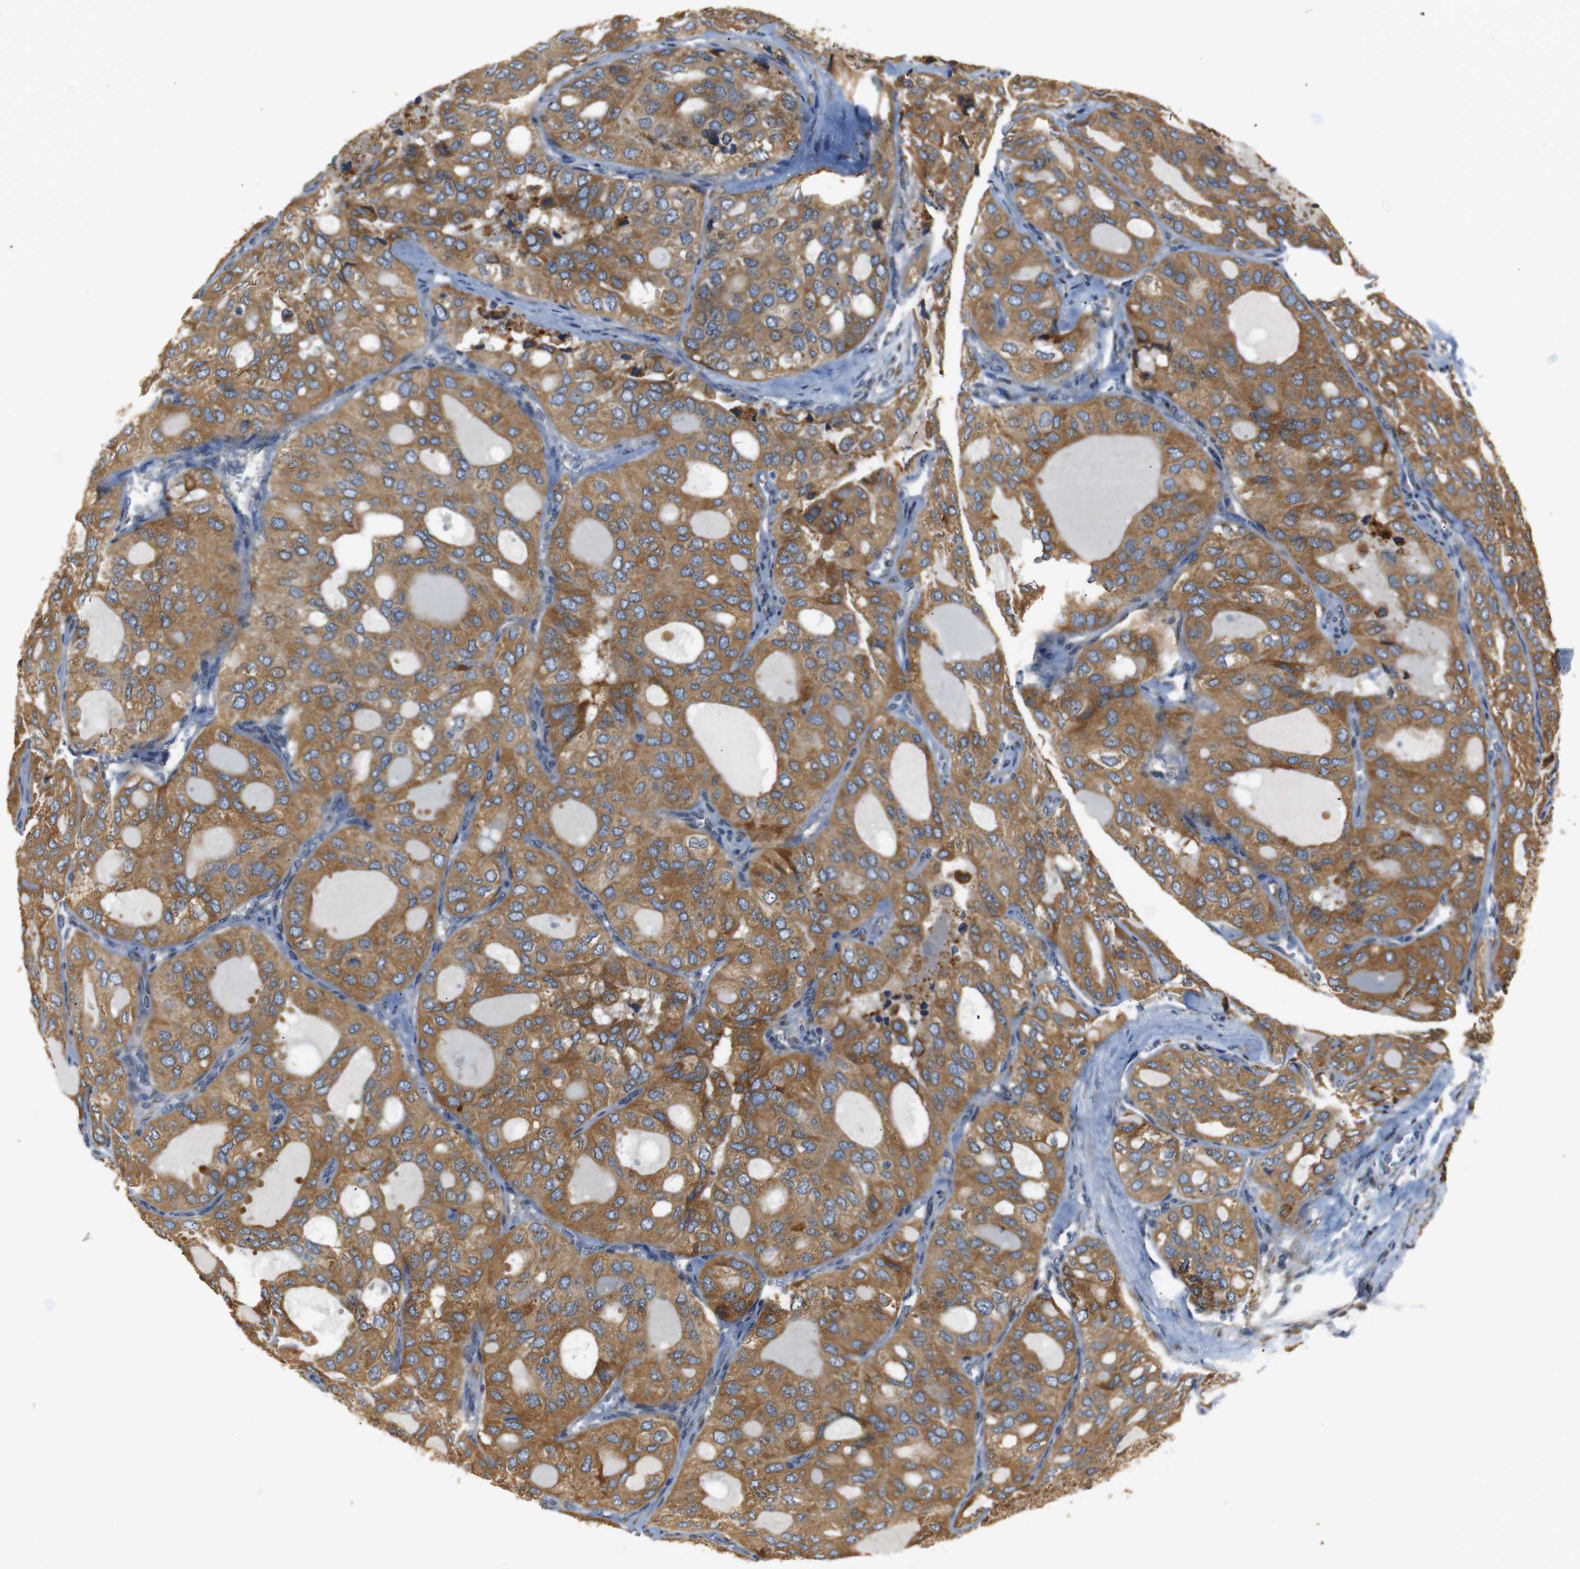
{"staining": {"intensity": "moderate", "quantity": ">75%", "location": "cytoplasmic/membranous"}, "tissue": "thyroid cancer", "cell_type": "Tumor cells", "image_type": "cancer", "snomed": [{"axis": "morphology", "description": "Follicular adenoma carcinoma, NOS"}, {"axis": "topography", "description": "Thyroid gland"}], "caption": "Follicular adenoma carcinoma (thyroid) stained with a protein marker reveals moderate staining in tumor cells.", "gene": "TMED2", "patient": {"sex": "male", "age": 75}}